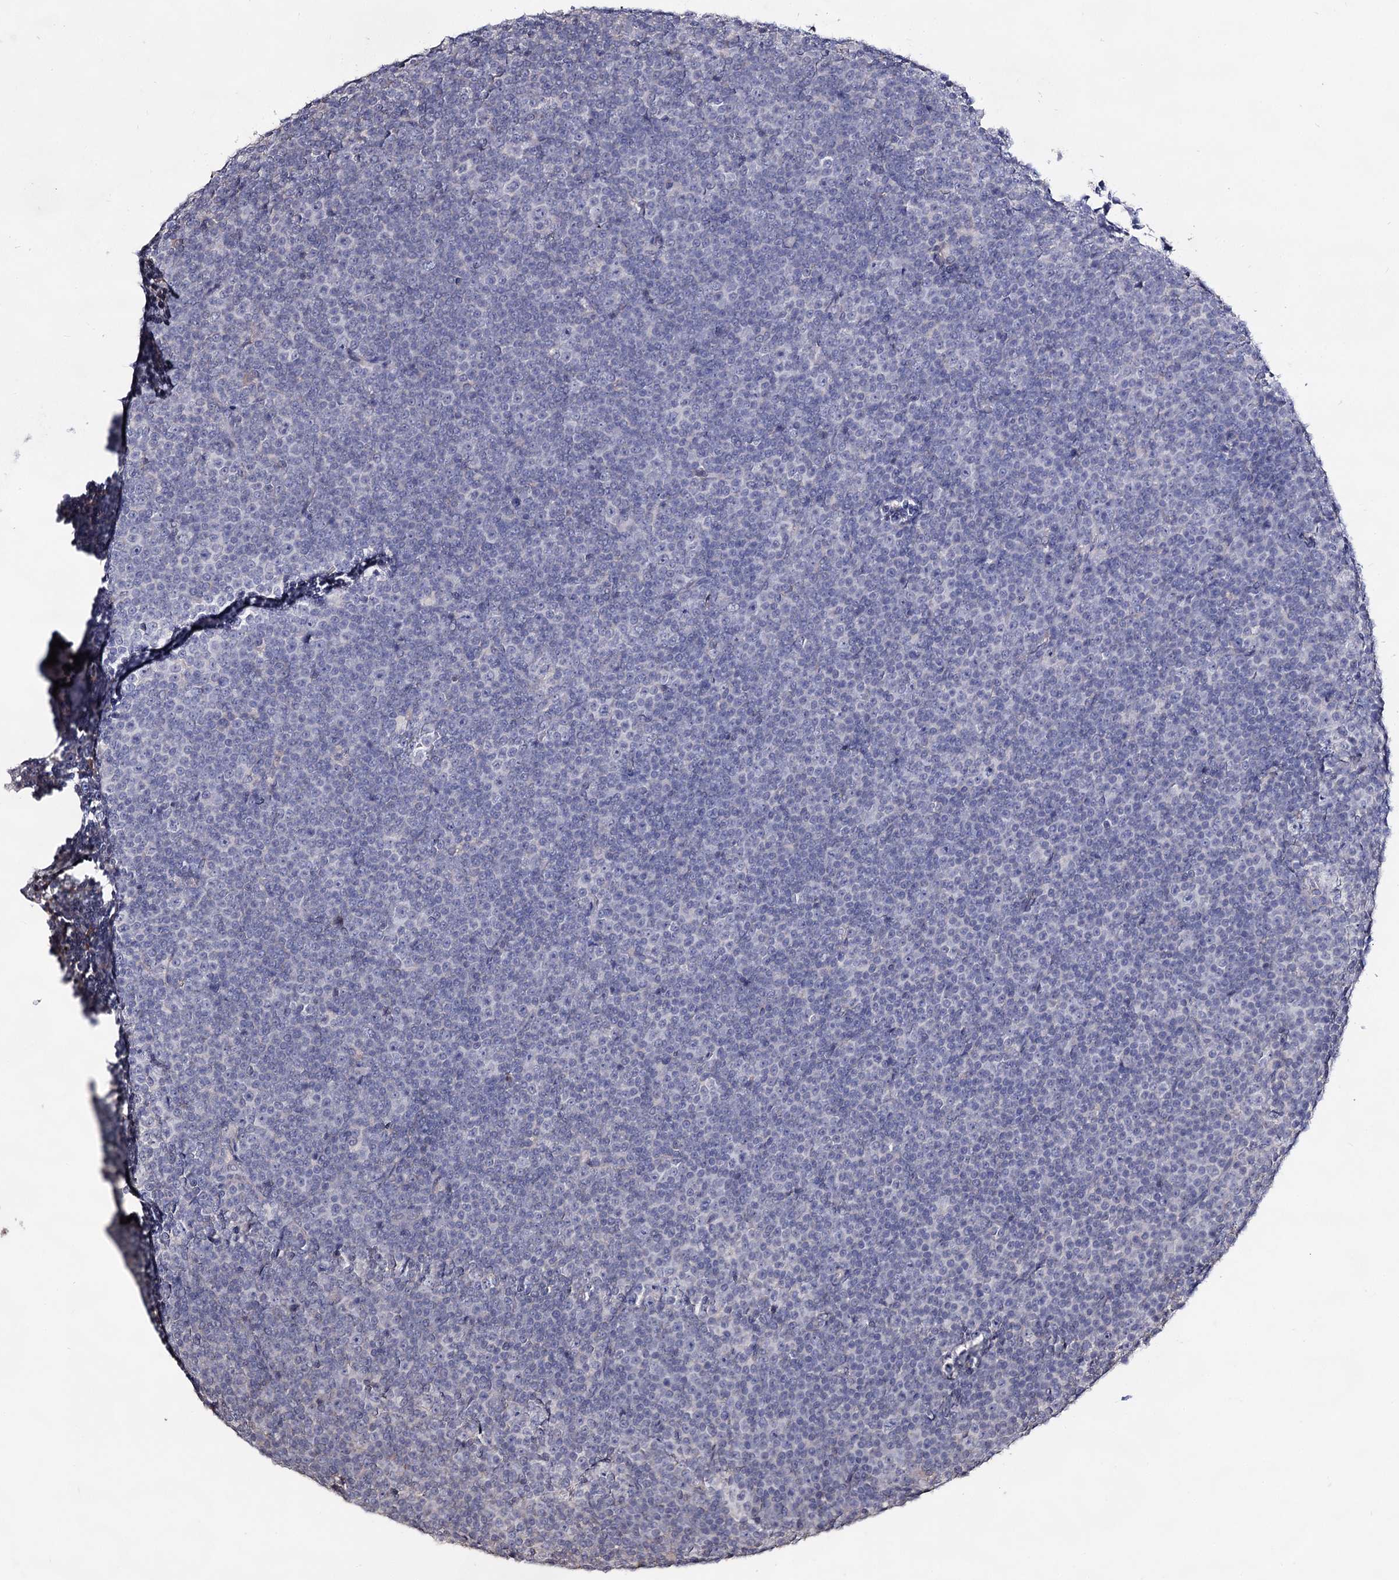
{"staining": {"intensity": "negative", "quantity": "none", "location": "none"}, "tissue": "lymphoma", "cell_type": "Tumor cells", "image_type": "cancer", "snomed": [{"axis": "morphology", "description": "Malignant lymphoma, non-Hodgkin's type, Low grade"}, {"axis": "topography", "description": "Lymph node"}], "caption": "DAB immunohistochemical staining of human malignant lymphoma, non-Hodgkin's type (low-grade) shows no significant staining in tumor cells.", "gene": "PLIN1", "patient": {"sex": "female", "age": 67}}